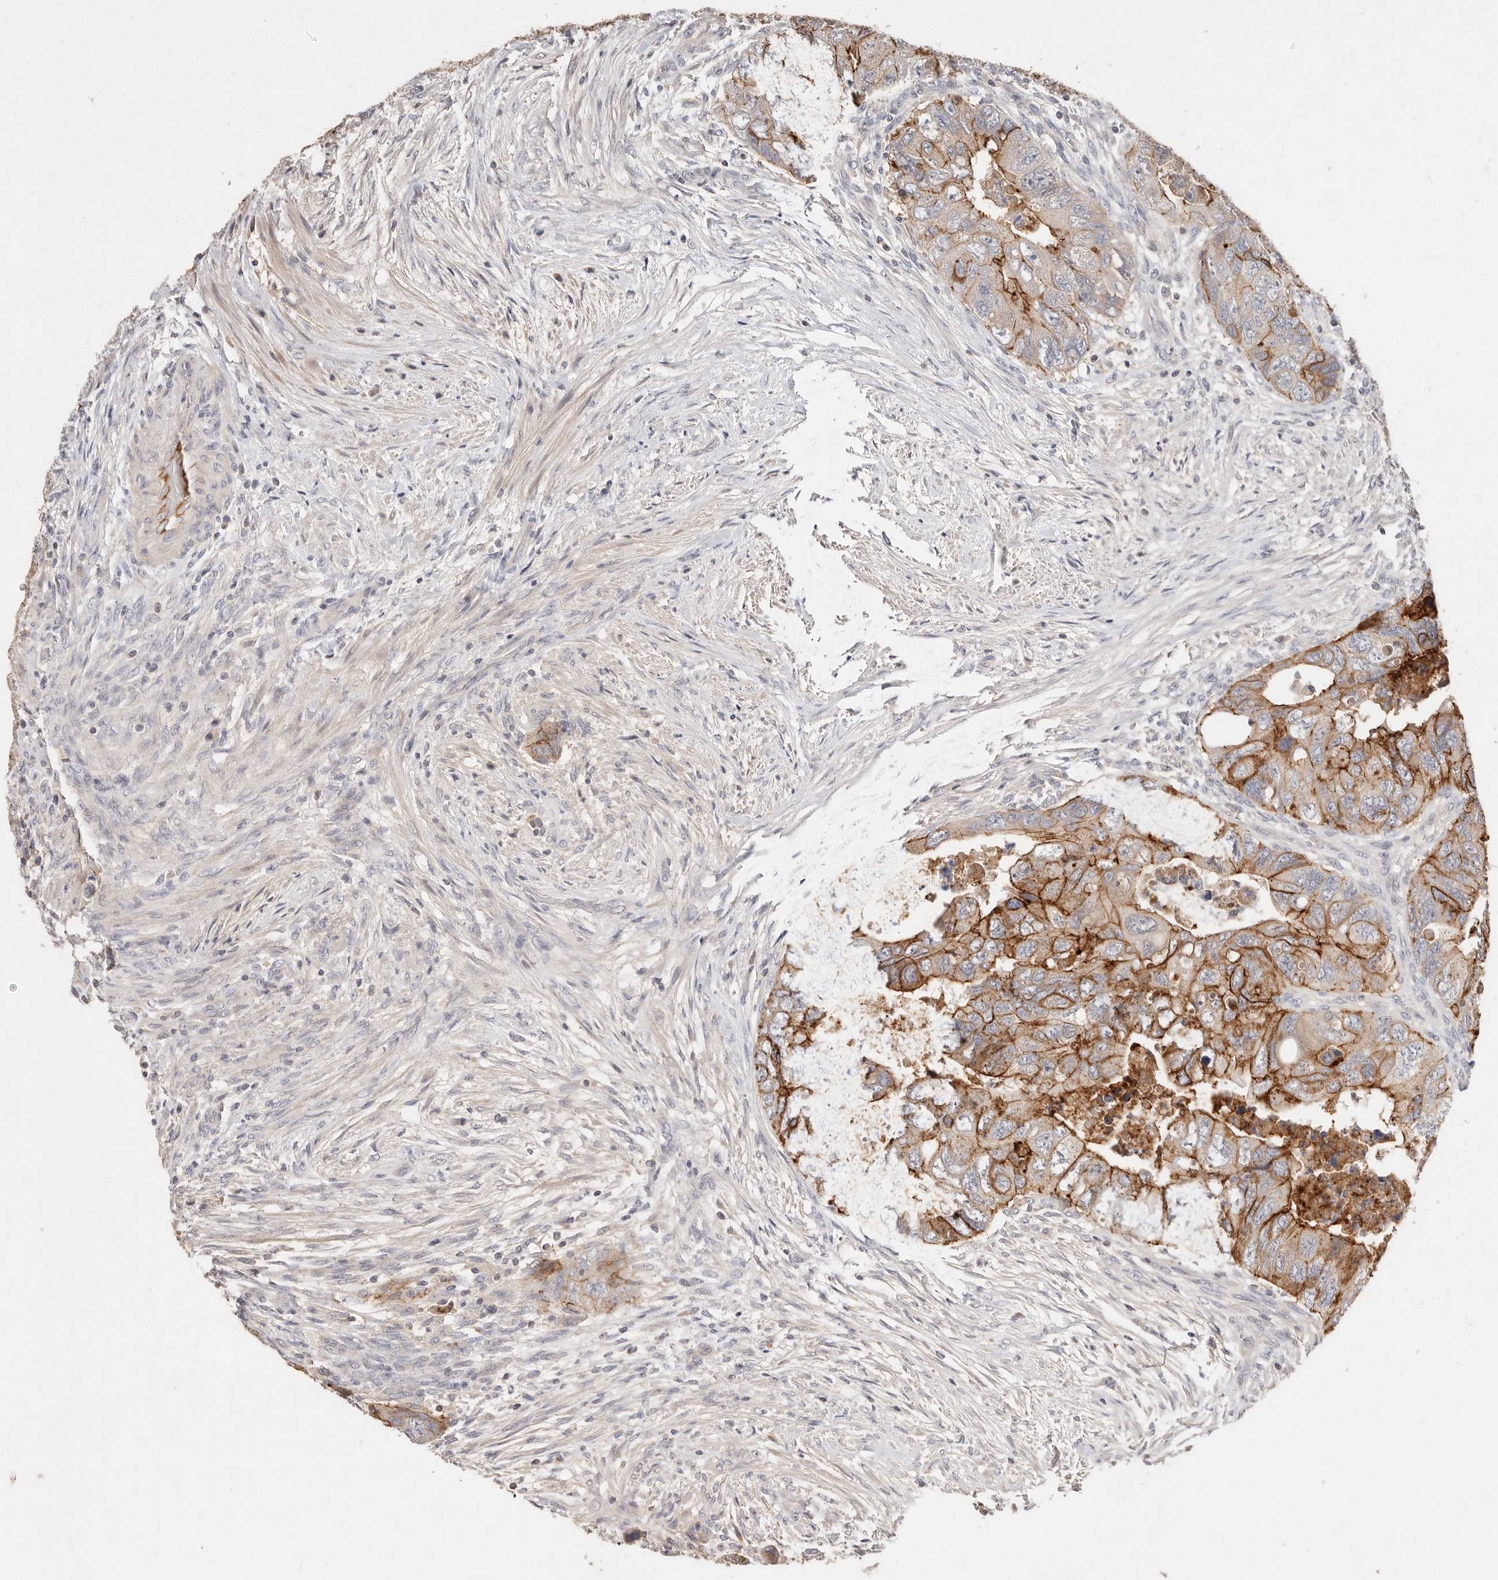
{"staining": {"intensity": "moderate", "quantity": "25%-75%", "location": "cytoplasmic/membranous"}, "tissue": "colorectal cancer", "cell_type": "Tumor cells", "image_type": "cancer", "snomed": [{"axis": "morphology", "description": "Adenocarcinoma, NOS"}, {"axis": "topography", "description": "Rectum"}], "caption": "Immunohistochemistry (IHC) (DAB (3,3'-diaminobenzidine)) staining of human colorectal adenocarcinoma shows moderate cytoplasmic/membranous protein staining in approximately 25%-75% of tumor cells. The staining was performed using DAB, with brown indicating positive protein expression. Nuclei are stained blue with hematoxylin.", "gene": "CXADR", "patient": {"sex": "male", "age": 63}}